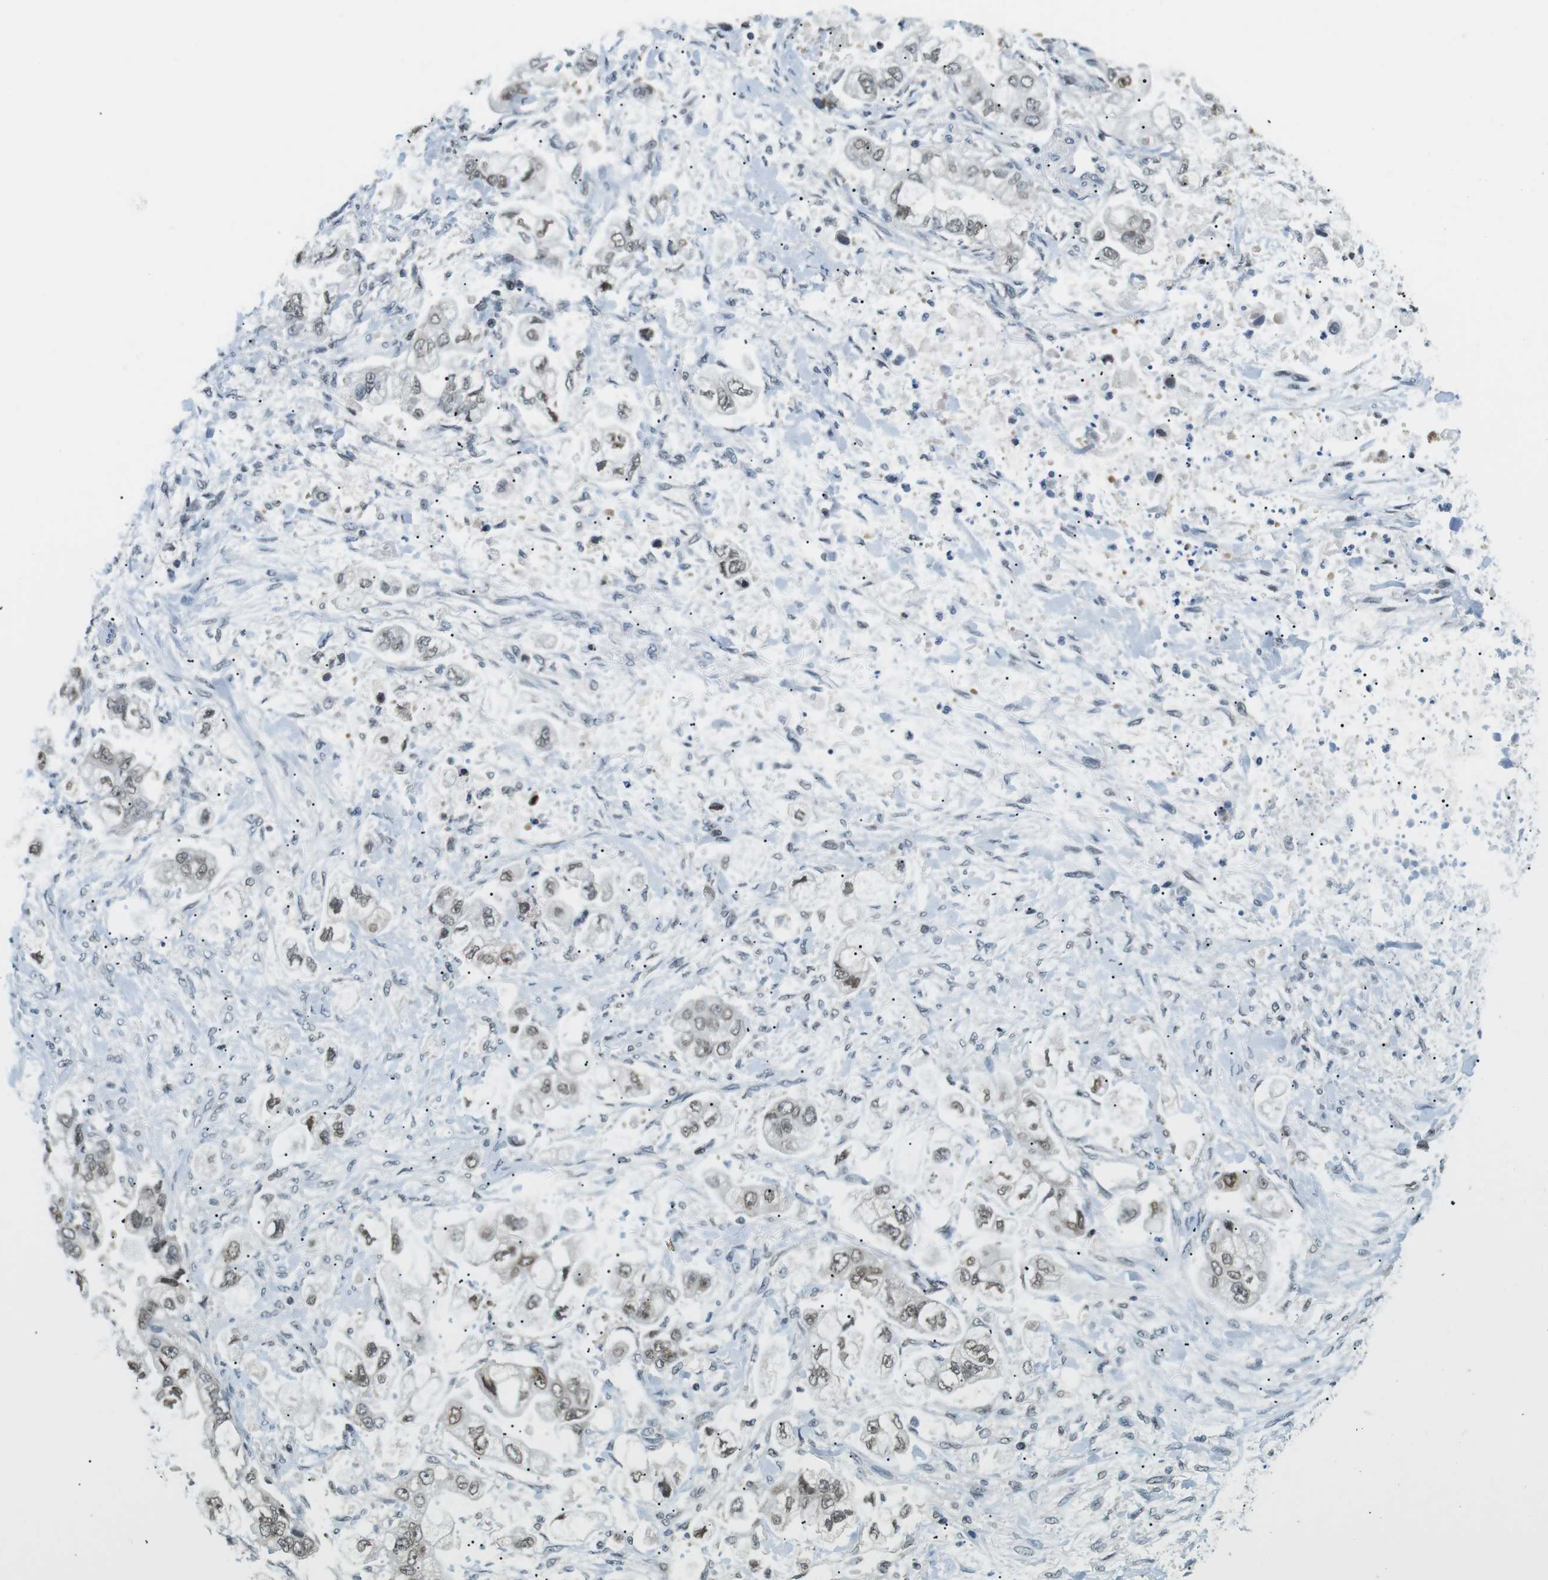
{"staining": {"intensity": "weak", "quantity": "25%-75%", "location": "cytoplasmic/membranous,nuclear"}, "tissue": "stomach cancer", "cell_type": "Tumor cells", "image_type": "cancer", "snomed": [{"axis": "morphology", "description": "Normal tissue, NOS"}, {"axis": "morphology", "description": "Adenocarcinoma, NOS"}, {"axis": "topography", "description": "Stomach"}], "caption": "Immunohistochemistry (IHC) of human stomach cancer displays low levels of weak cytoplasmic/membranous and nuclear expression in approximately 25%-75% of tumor cells.", "gene": "CSNK2B", "patient": {"sex": "male", "age": 62}}